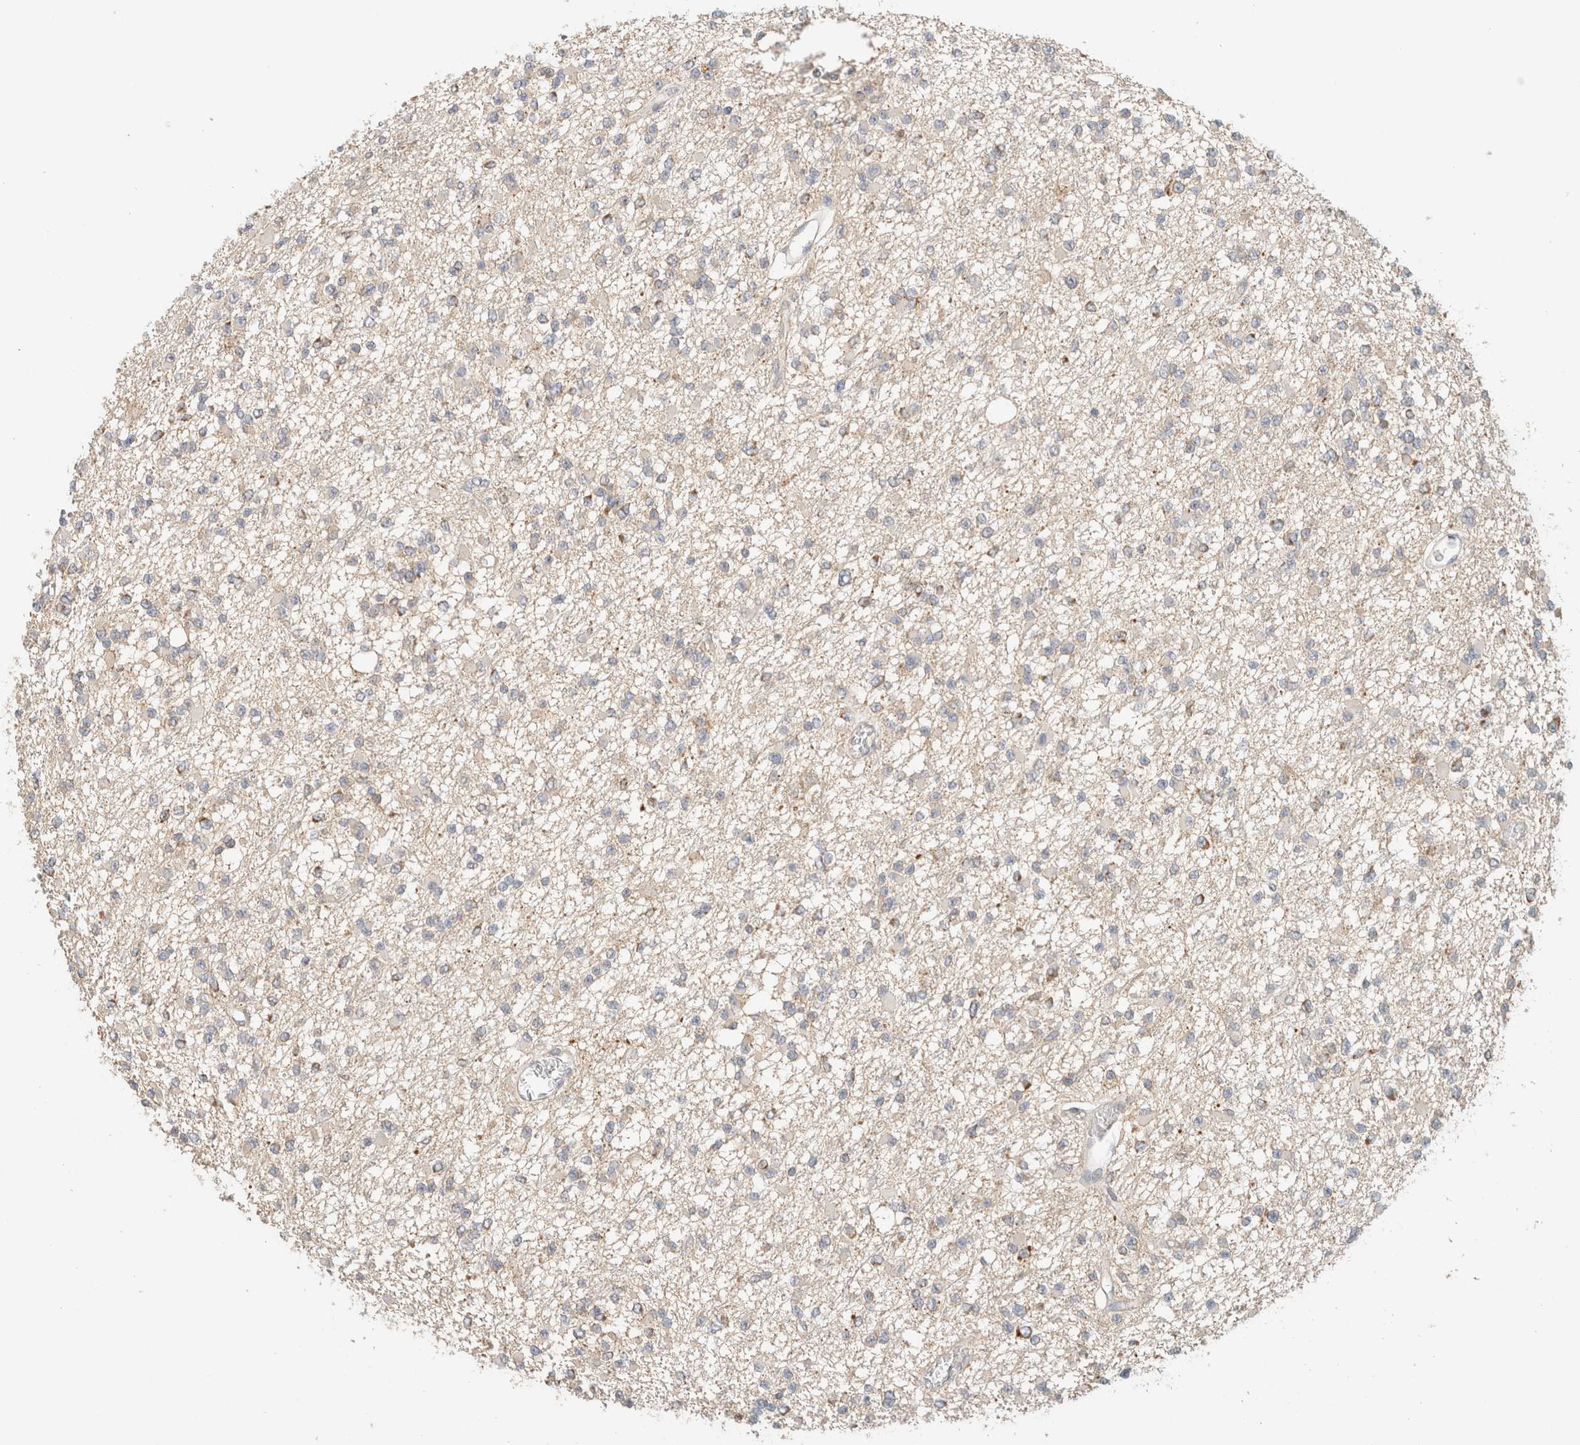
{"staining": {"intensity": "weak", "quantity": "<25%", "location": "cytoplasmic/membranous"}, "tissue": "glioma", "cell_type": "Tumor cells", "image_type": "cancer", "snomed": [{"axis": "morphology", "description": "Glioma, malignant, Low grade"}, {"axis": "topography", "description": "Brain"}], "caption": "An immunohistochemistry micrograph of malignant glioma (low-grade) is shown. There is no staining in tumor cells of malignant glioma (low-grade).", "gene": "MRM3", "patient": {"sex": "female", "age": 22}}